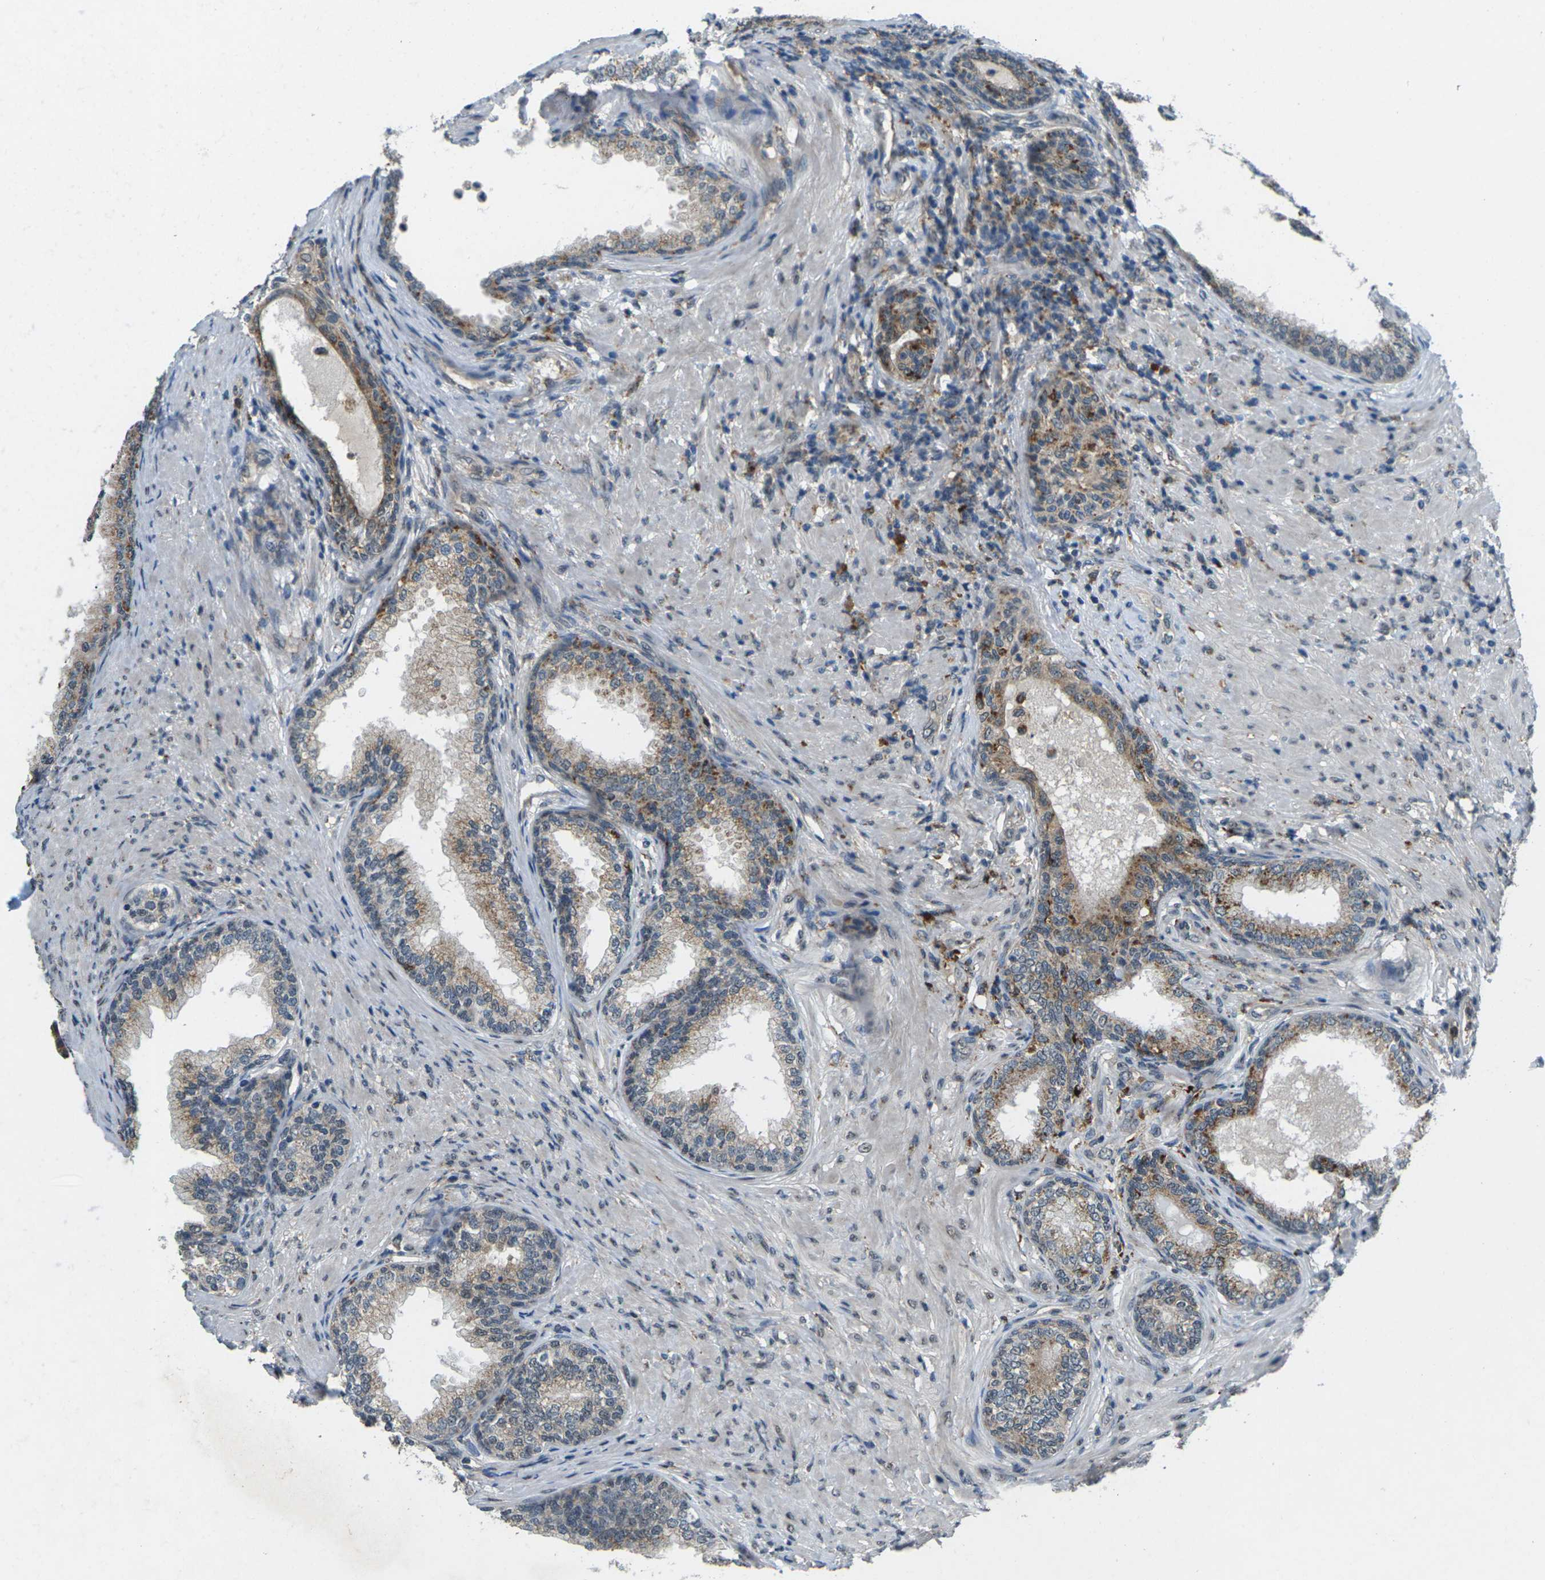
{"staining": {"intensity": "moderate", "quantity": "25%-75%", "location": "cytoplasmic/membranous"}, "tissue": "prostate", "cell_type": "Glandular cells", "image_type": "normal", "snomed": [{"axis": "morphology", "description": "Normal tissue, NOS"}, {"axis": "topography", "description": "Prostate"}], "caption": "Prostate stained for a protein shows moderate cytoplasmic/membranous positivity in glandular cells. (DAB (3,3'-diaminobenzidine) = brown stain, brightfield microscopy at high magnification).", "gene": "SLC31A2", "patient": {"sex": "male", "age": 76}}